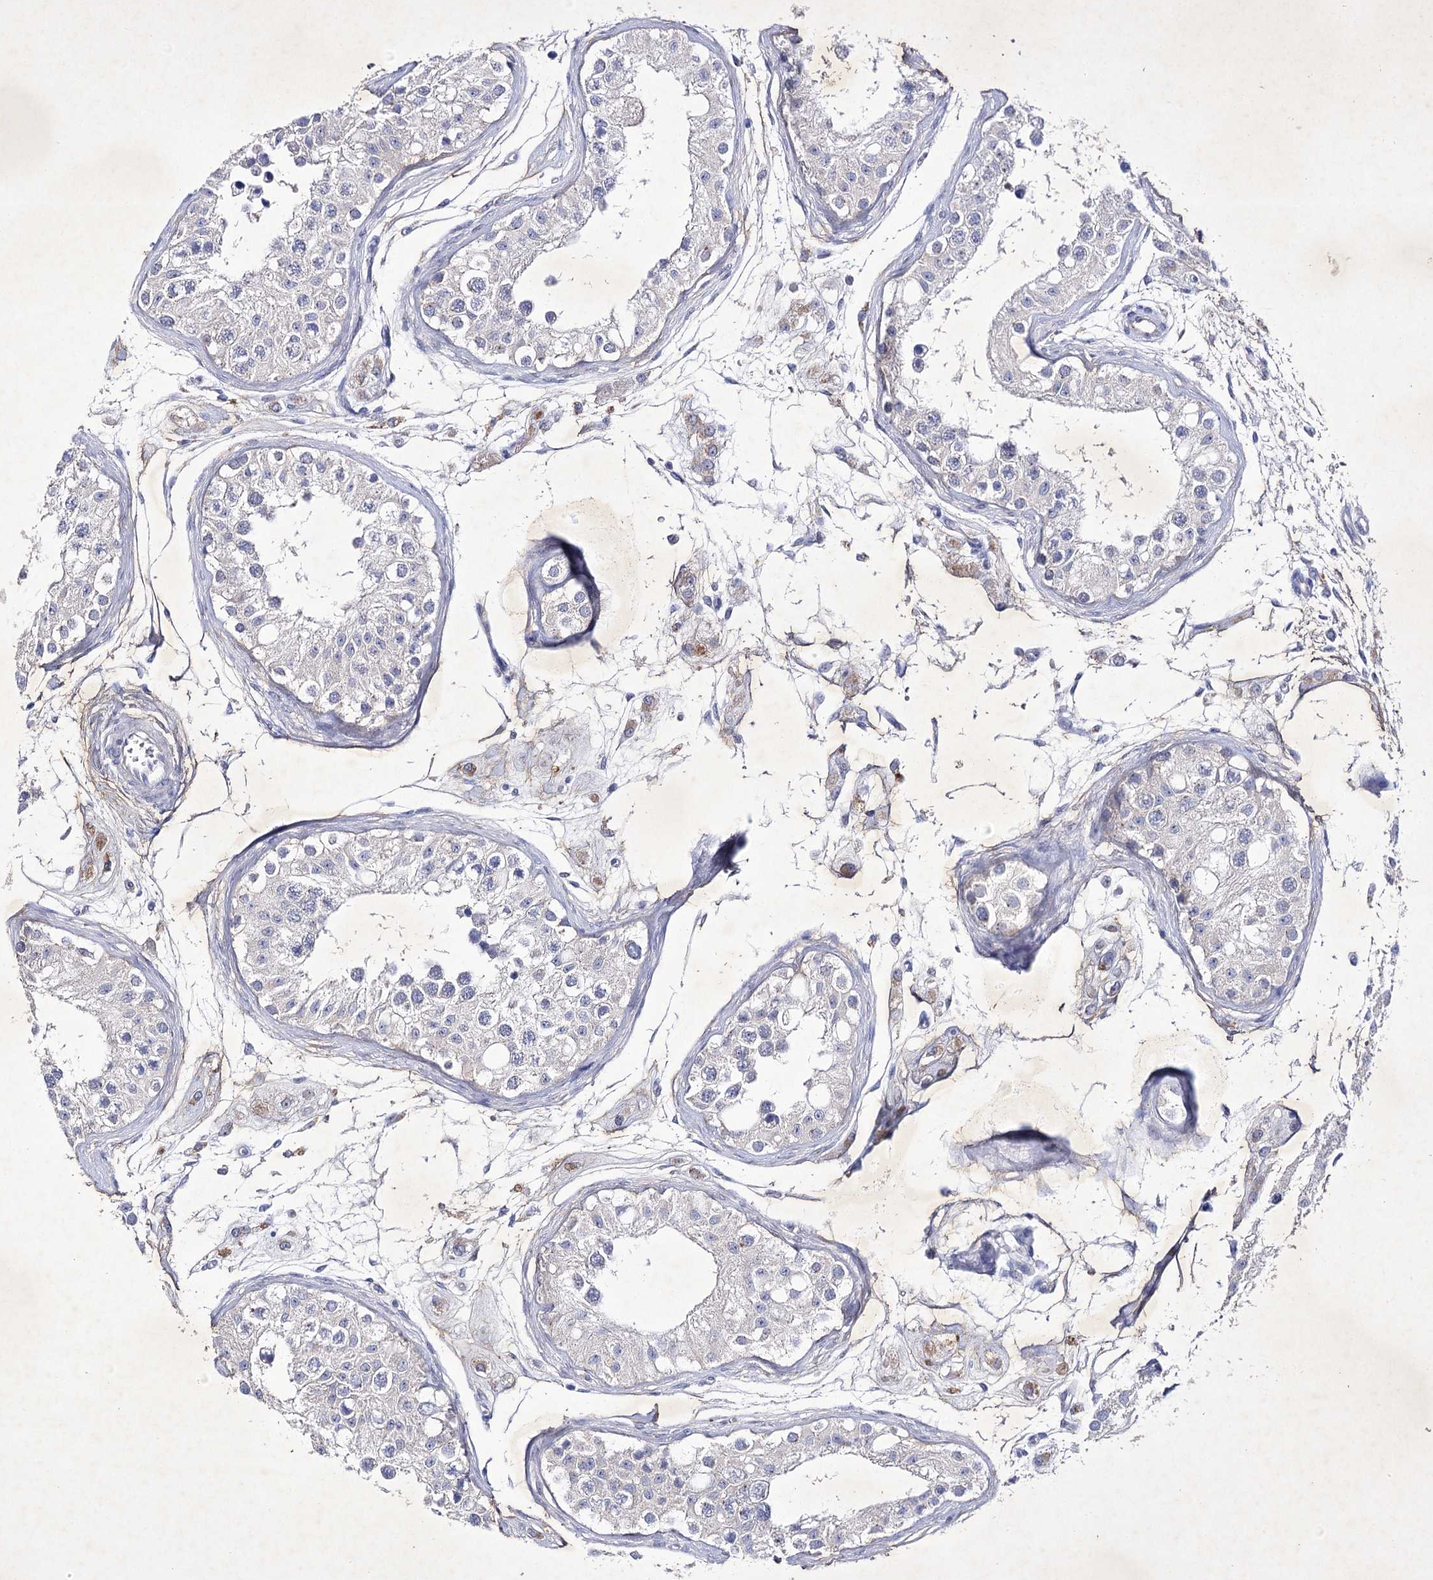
{"staining": {"intensity": "negative", "quantity": "none", "location": "none"}, "tissue": "testis", "cell_type": "Cells in seminiferous ducts", "image_type": "normal", "snomed": [{"axis": "morphology", "description": "Normal tissue, NOS"}, {"axis": "morphology", "description": "Adenocarcinoma, metastatic, NOS"}, {"axis": "topography", "description": "Testis"}], "caption": "DAB (3,3'-diaminobenzidine) immunohistochemical staining of unremarkable human testis shows no significant staining in cells in seminiferous ducts.", "gene": "COX15", "patient": {"sex": "male", "age": 26}}